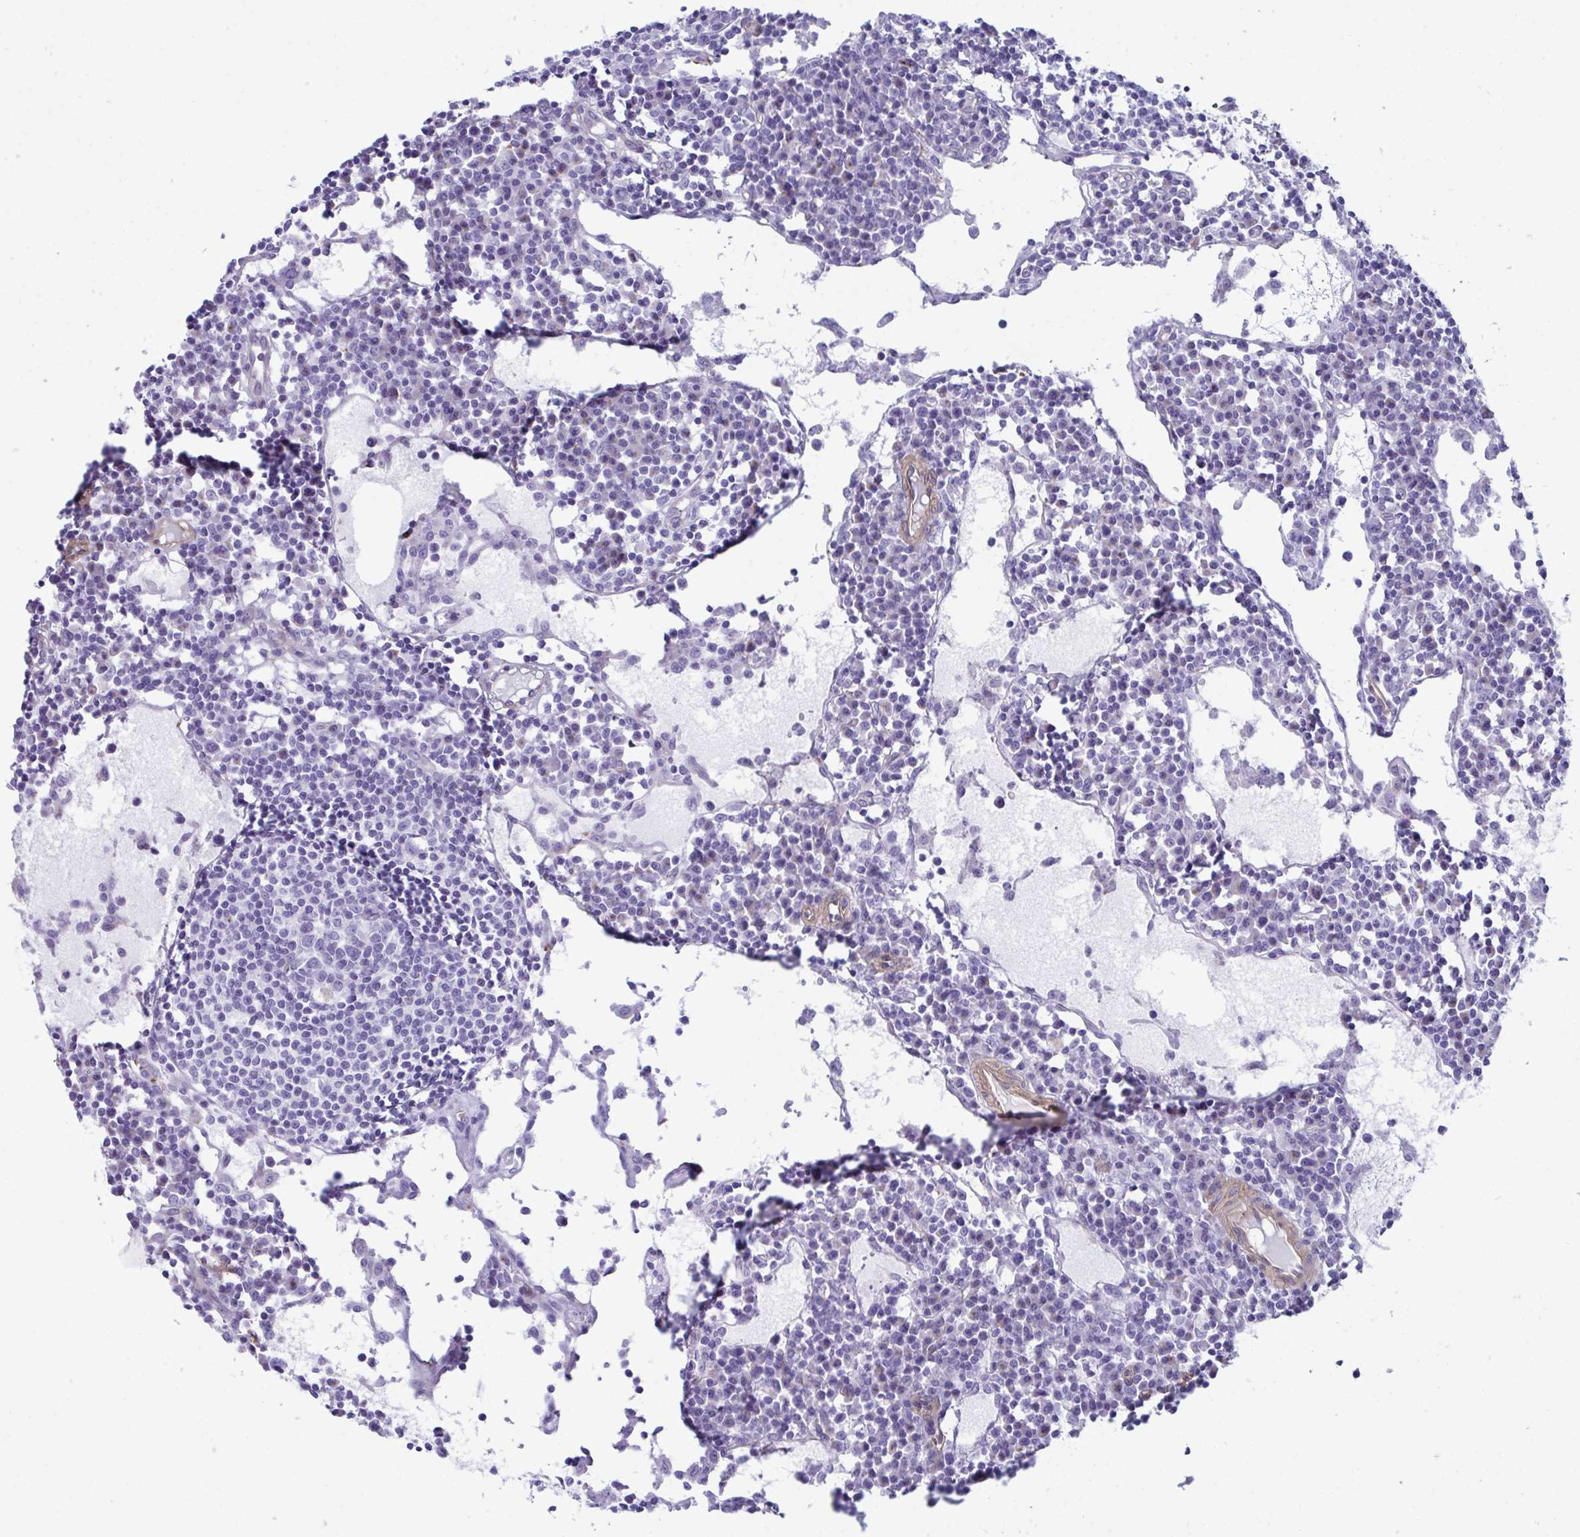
{"staining": {"intensity": "negative", "quantity": "none", "location": "none"}, "tissue": "lymph node", "cell_type": "Germinal center cells", "image_type": "normal", "snomed": [{"axis": "morphology", "description": "Normal tissue, NOS"}, {"axis": "topography", "description": "Lymph node"}], "caption": "Immunohistochemistry (IHC) of benign lymph node exhibits no positivity in germinal center cells. (DAB immunohistochemistry, high magnification).", "gene": "UBL3", "patient": {"sex": "female", "age": 78}}